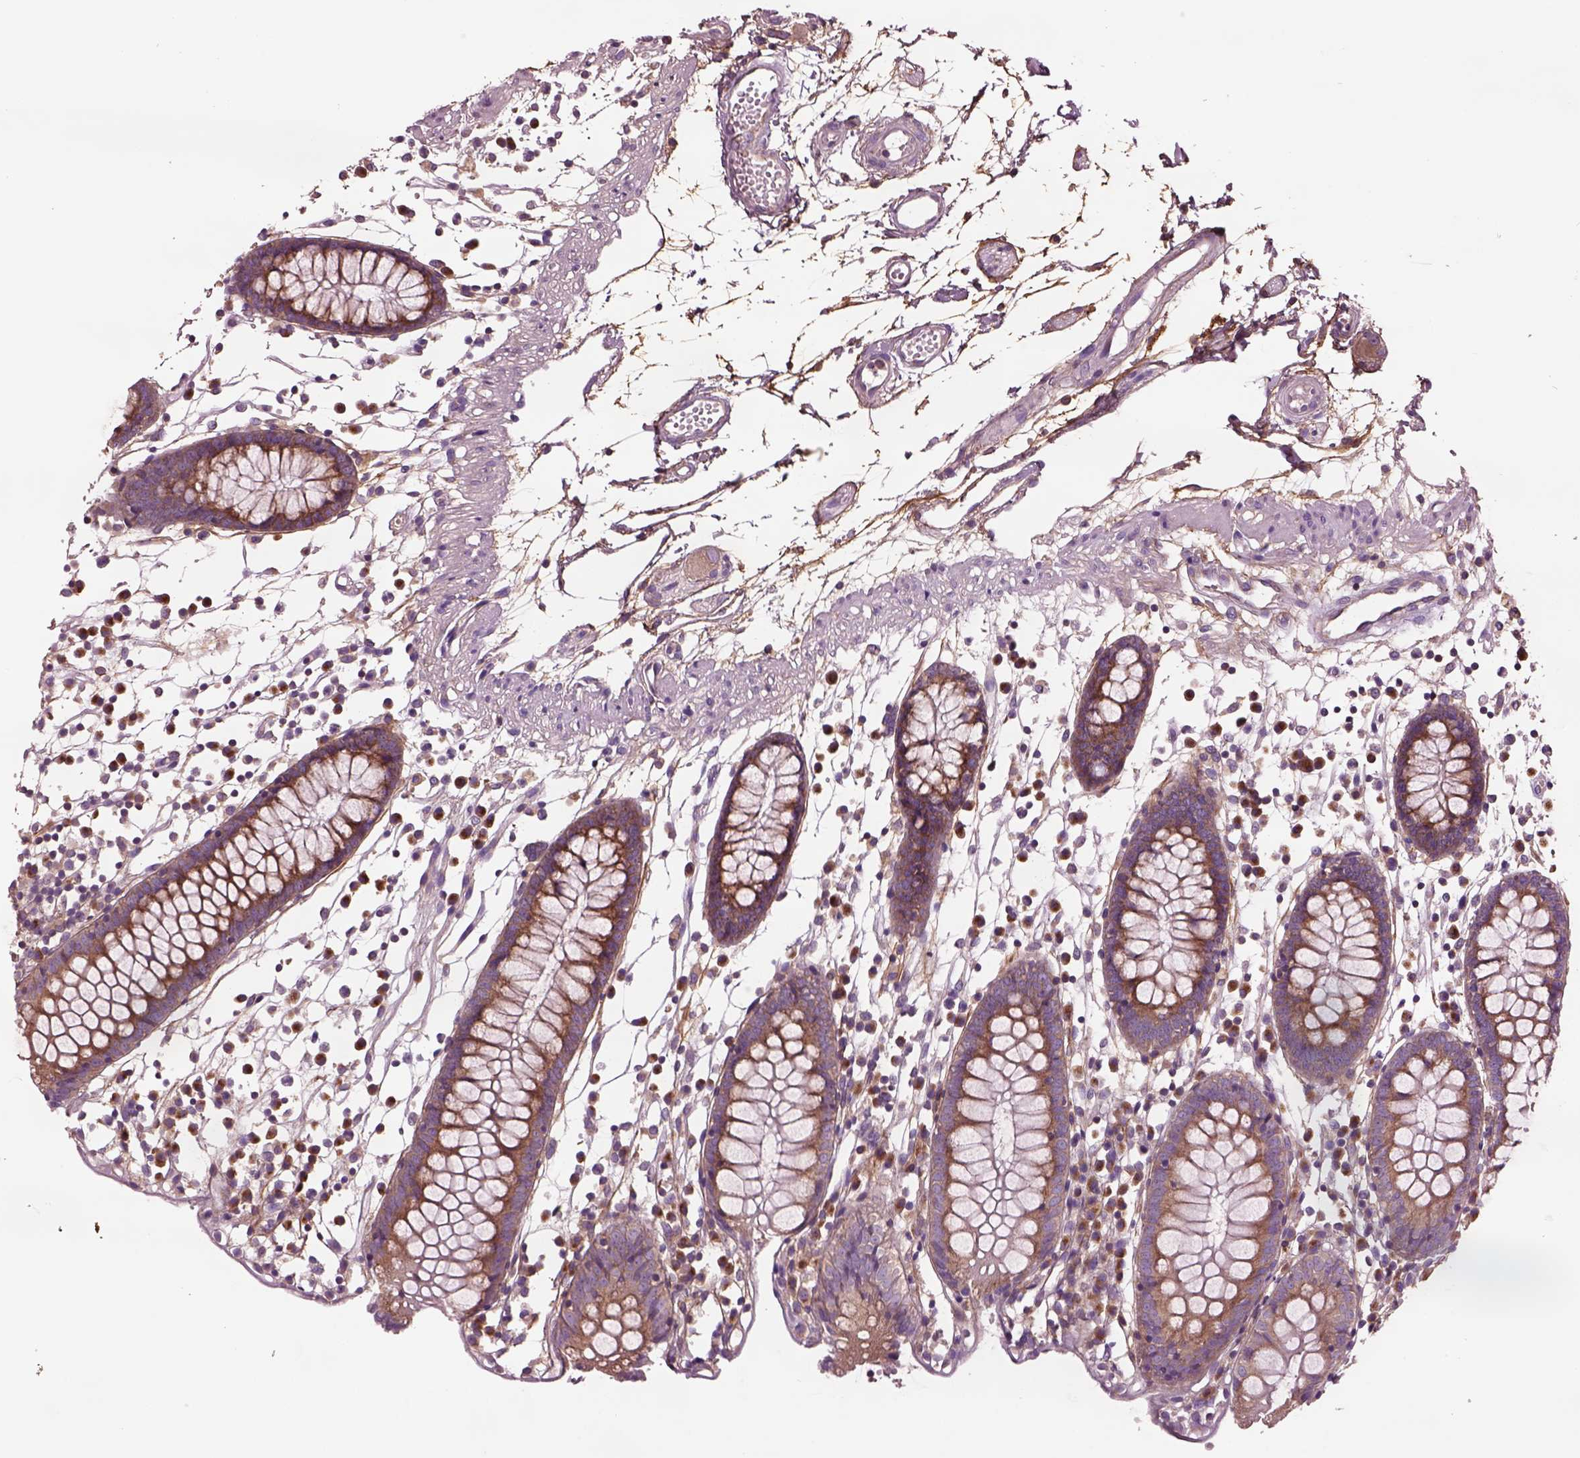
{"staining": {"intensity": "negative", "quantity": "none", "location": "none"}, "tissue": "colon", "cell_type": "Endothelial cells", "image_type": "normal", "snomed": [{"axis": "morphology", "description": "Normal tissue, NOS"}, {"axis": "morphology", "description": "Adenocarcinoma, NOS"}, {"axis": "topography", "description": "Colon"}], "caption": "DAB immunohistochemical staining of benign colon exhibits no significant staining in endothelial cells. (DAB immunohistochemistry (IHC) visualized using brightfield microscopy, high magnification).", "gene": "SEC23A", "patient": {"sex": "male", "age": 83}}